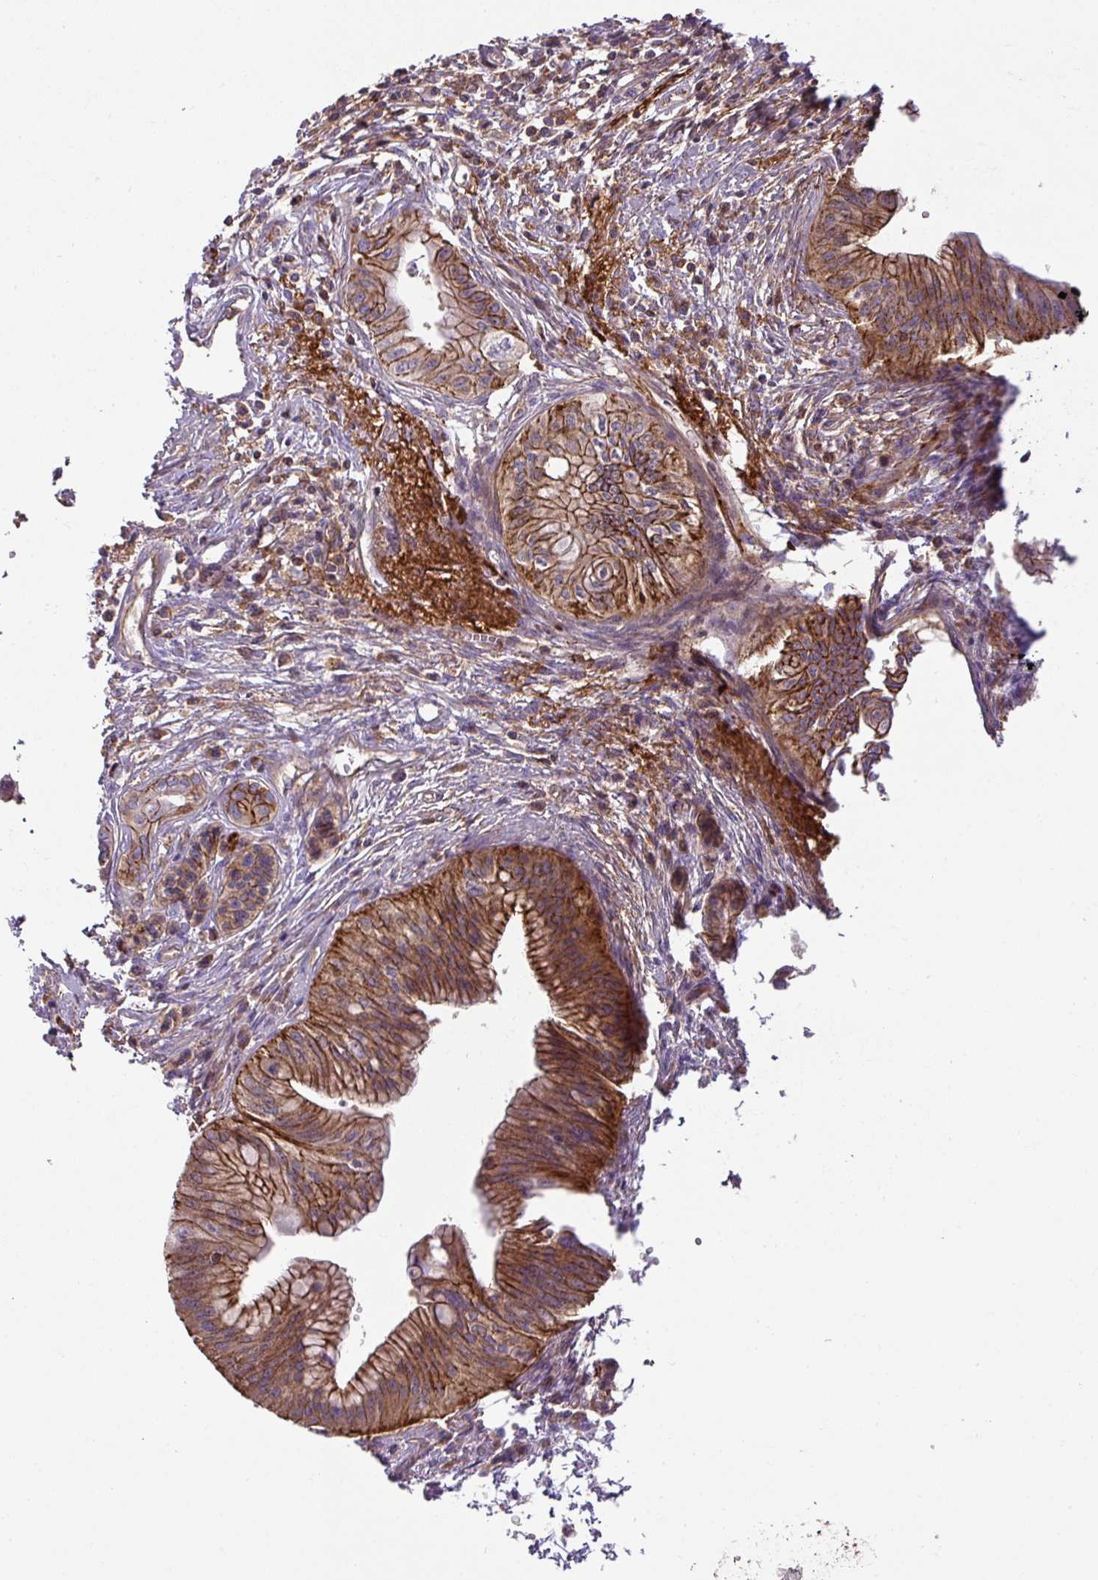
{"staining": {"intensity": "moderate", "quantity": ">75%", "location": "cytoplasmic/membranous"}, "tissue": "pancreatic cancer", "cell_type": "Tumor cells", "image_type": "cancer", "snomed": [{"axis": "morphology", "description": "Adenocarcinoma, NOS"}, {"axis": "topography", "description": "Pancreas"}], "caption": "A photomicrograph of adenocarcinoma (pancreatic) stained for a protein shows moderate cytoplasmic/membranous brown staining in tumor cells.", "gene": "RIC1", "patient": {"sex": "male", "age": 71}}